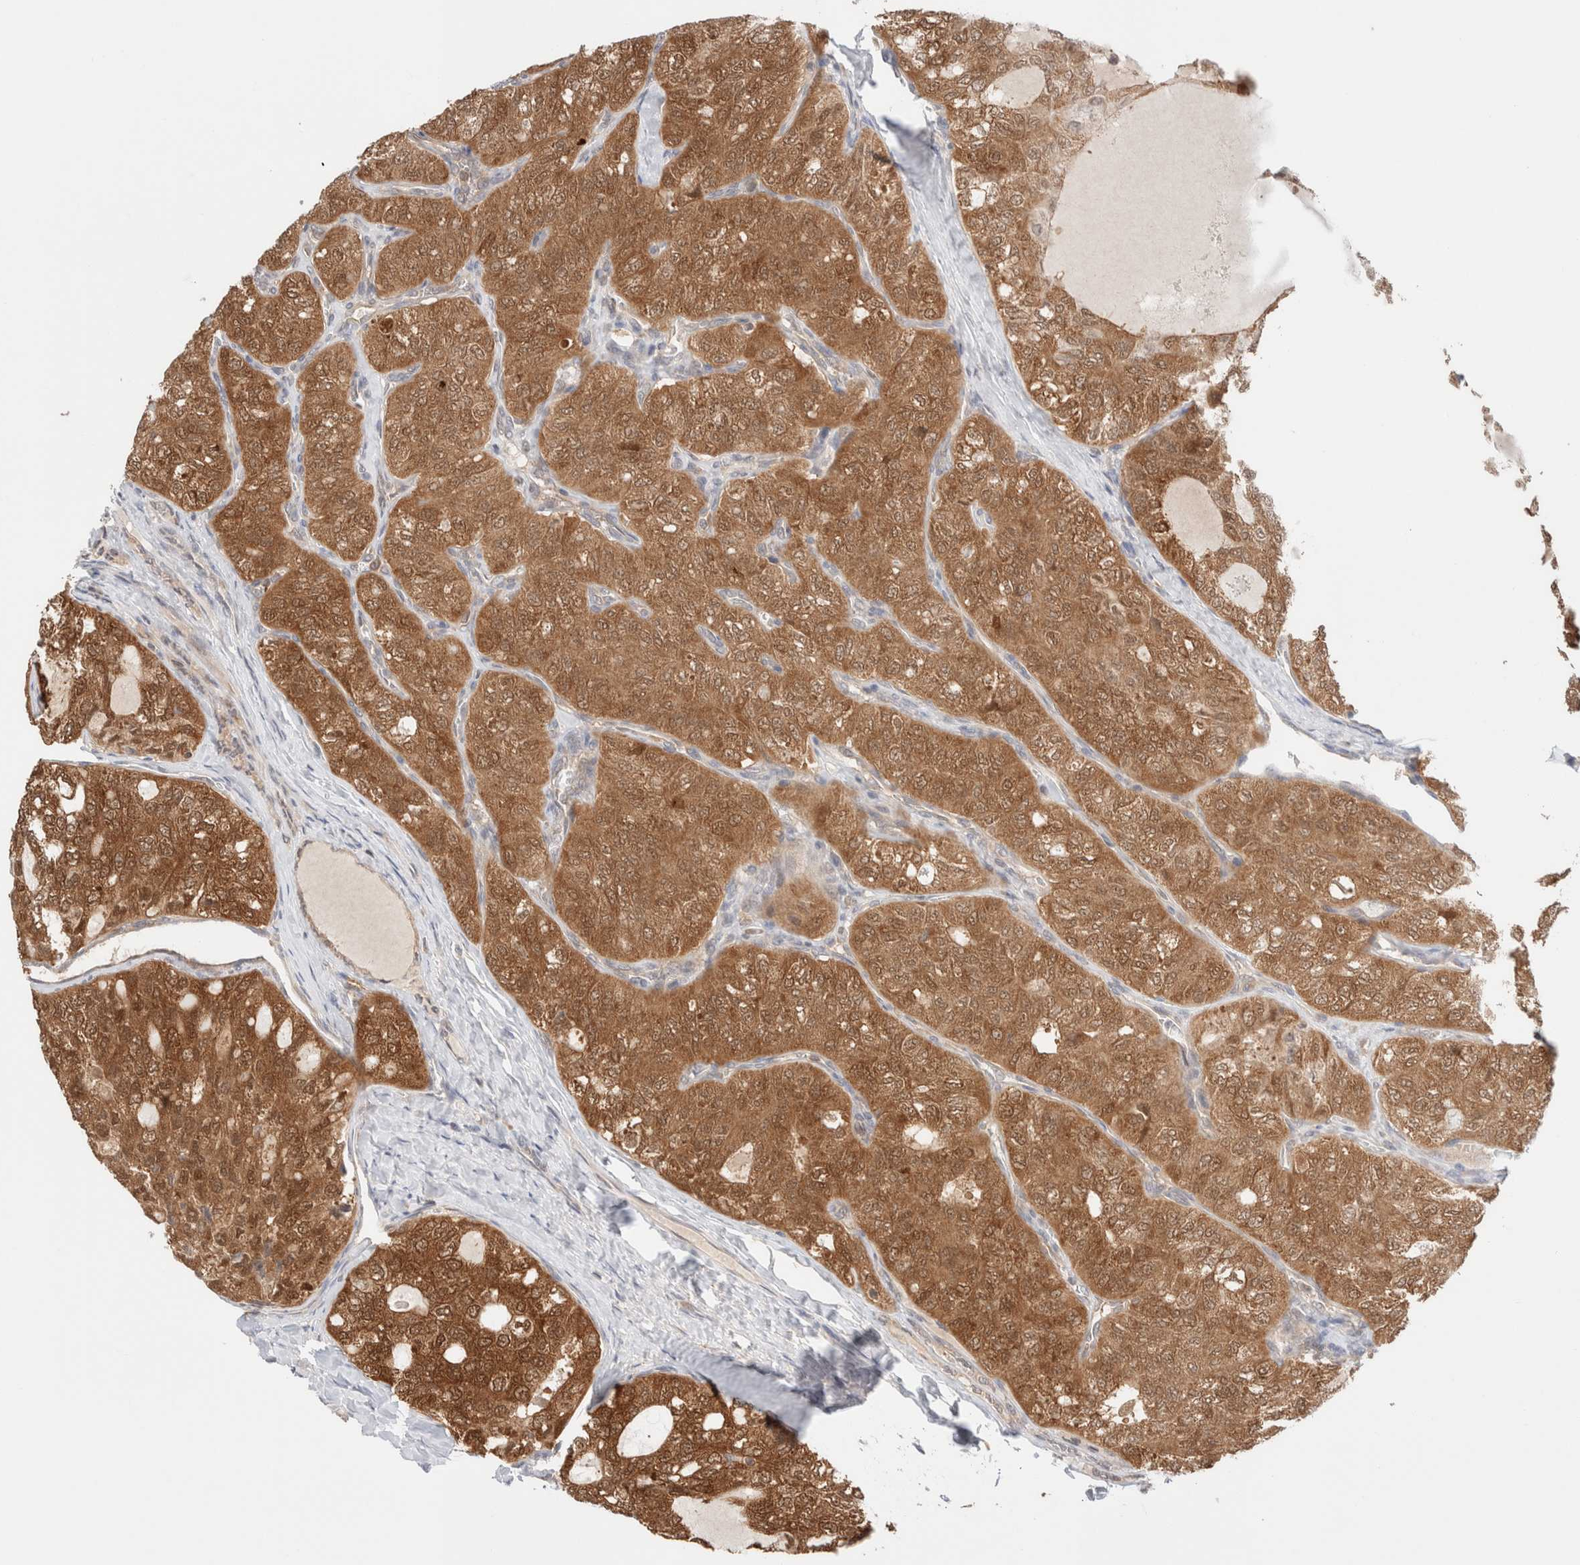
{"staining": {"intensity": "moderate", "quantity": ">75%", "location": "cytoplasmic/membranous"}, "tissue": "thyroid cancer", "cell_type": "Tumor cells", "image_type": "cancer", "snomed": [{"axis": "morphology", "description": "Follicular adenoma carcinoma, NOS"}, {"axis": "topography", "description": "Thyroid gland"}], "caption": "Brown immunohistochemical staining in thyroid cancer (follicular adenoma carcinoma) shows moderate cytoplasmic/membranous positivity in approximately >75% of tumor cells.", "gene": "XKR4", "patient": {"sex": "male", "age": 75}}